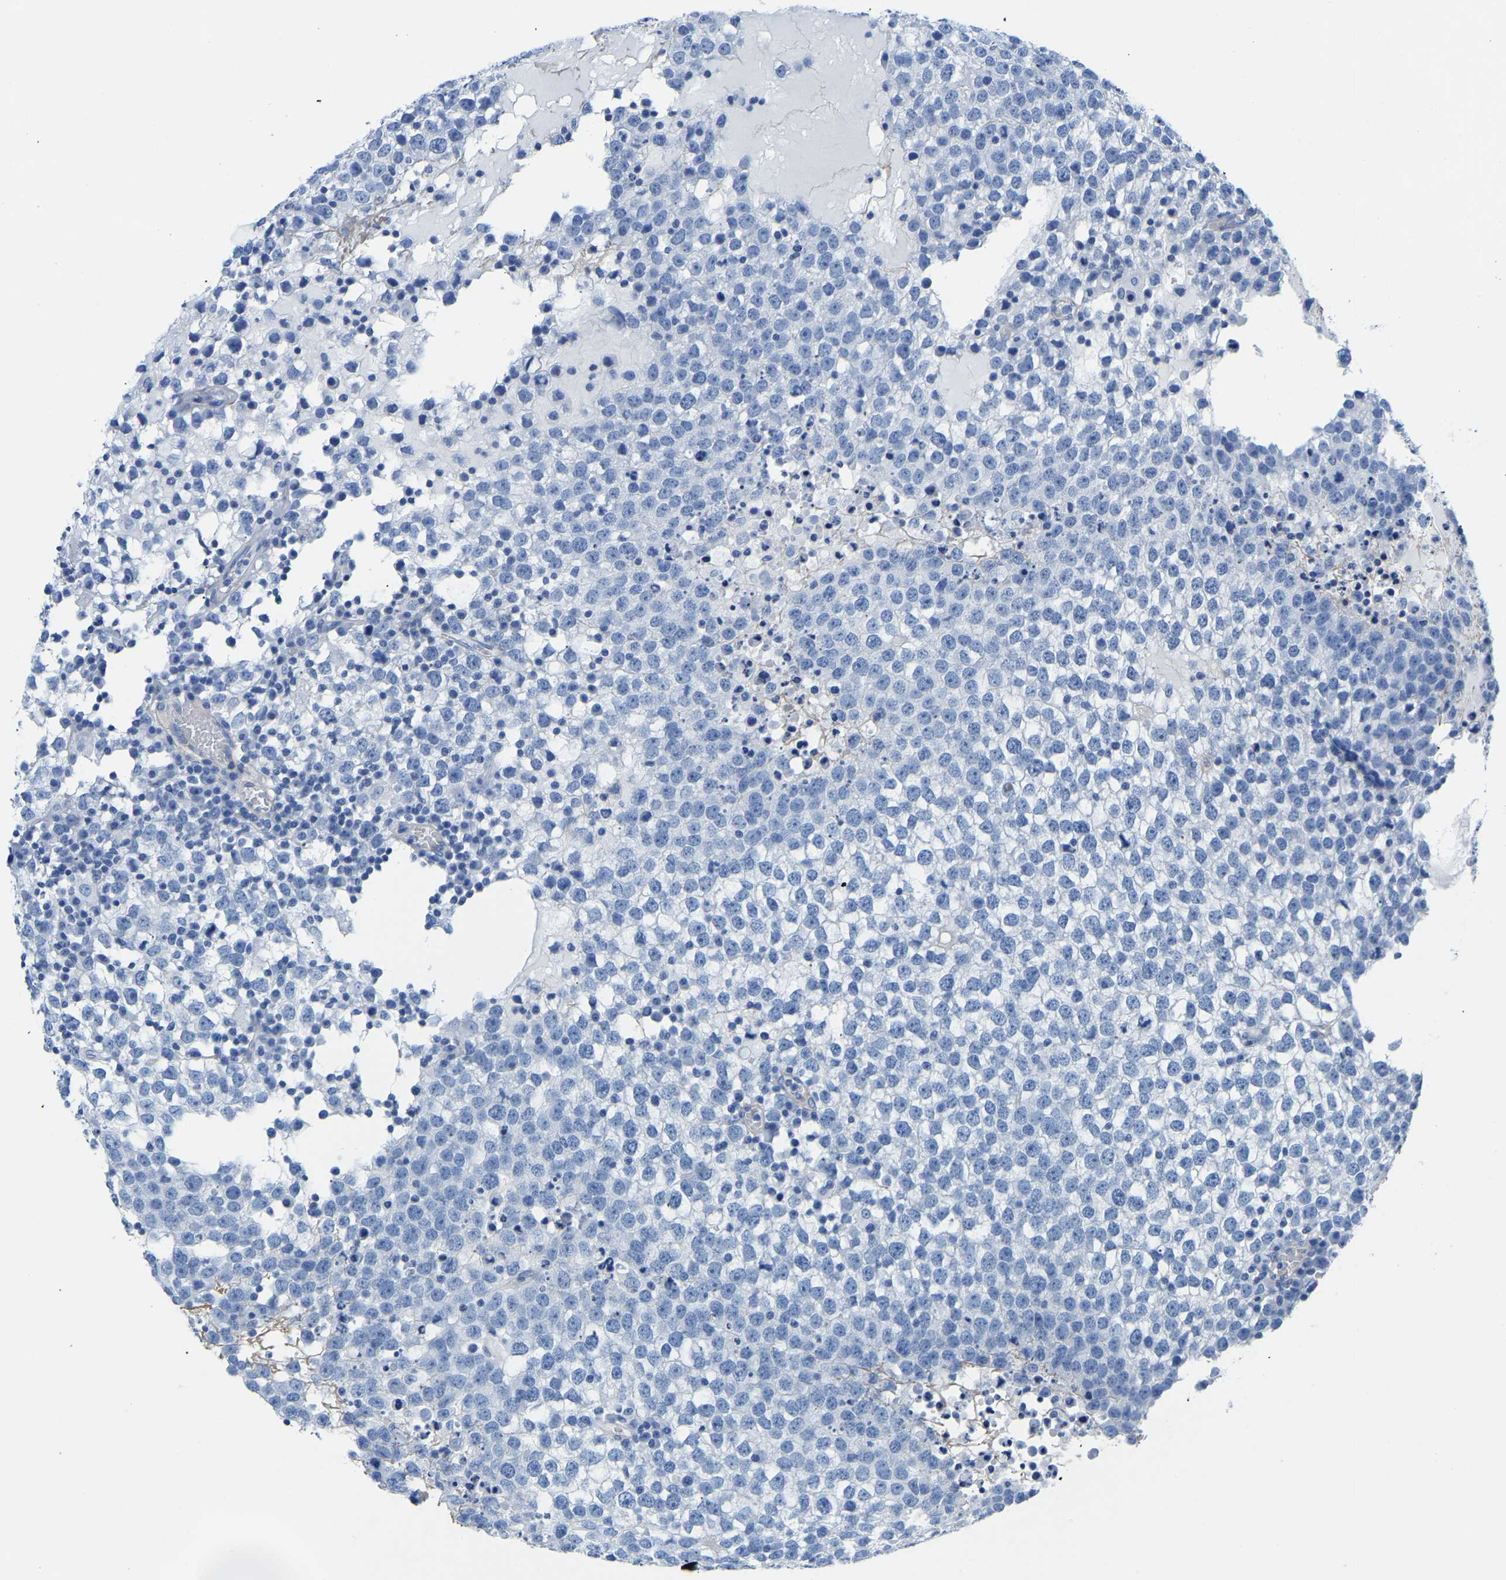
{"staining": {"intensity": "negative", "quantity": "none", "location": "none"}, "tissue": "testis cancer", "cell_type": "Tumor cells", "image_type": "cancer", "snomed": [{"axis": "morphology", "description": "Seminoma, NOS"}, {"axis": "topography", "description": "Testis"}], "caption": "Immunohistochemistry of human testis seminoma exhibits no positivity in tumor cells.", "gene": "UPK3A", "patient": {"sex": "male", "age": 65}}